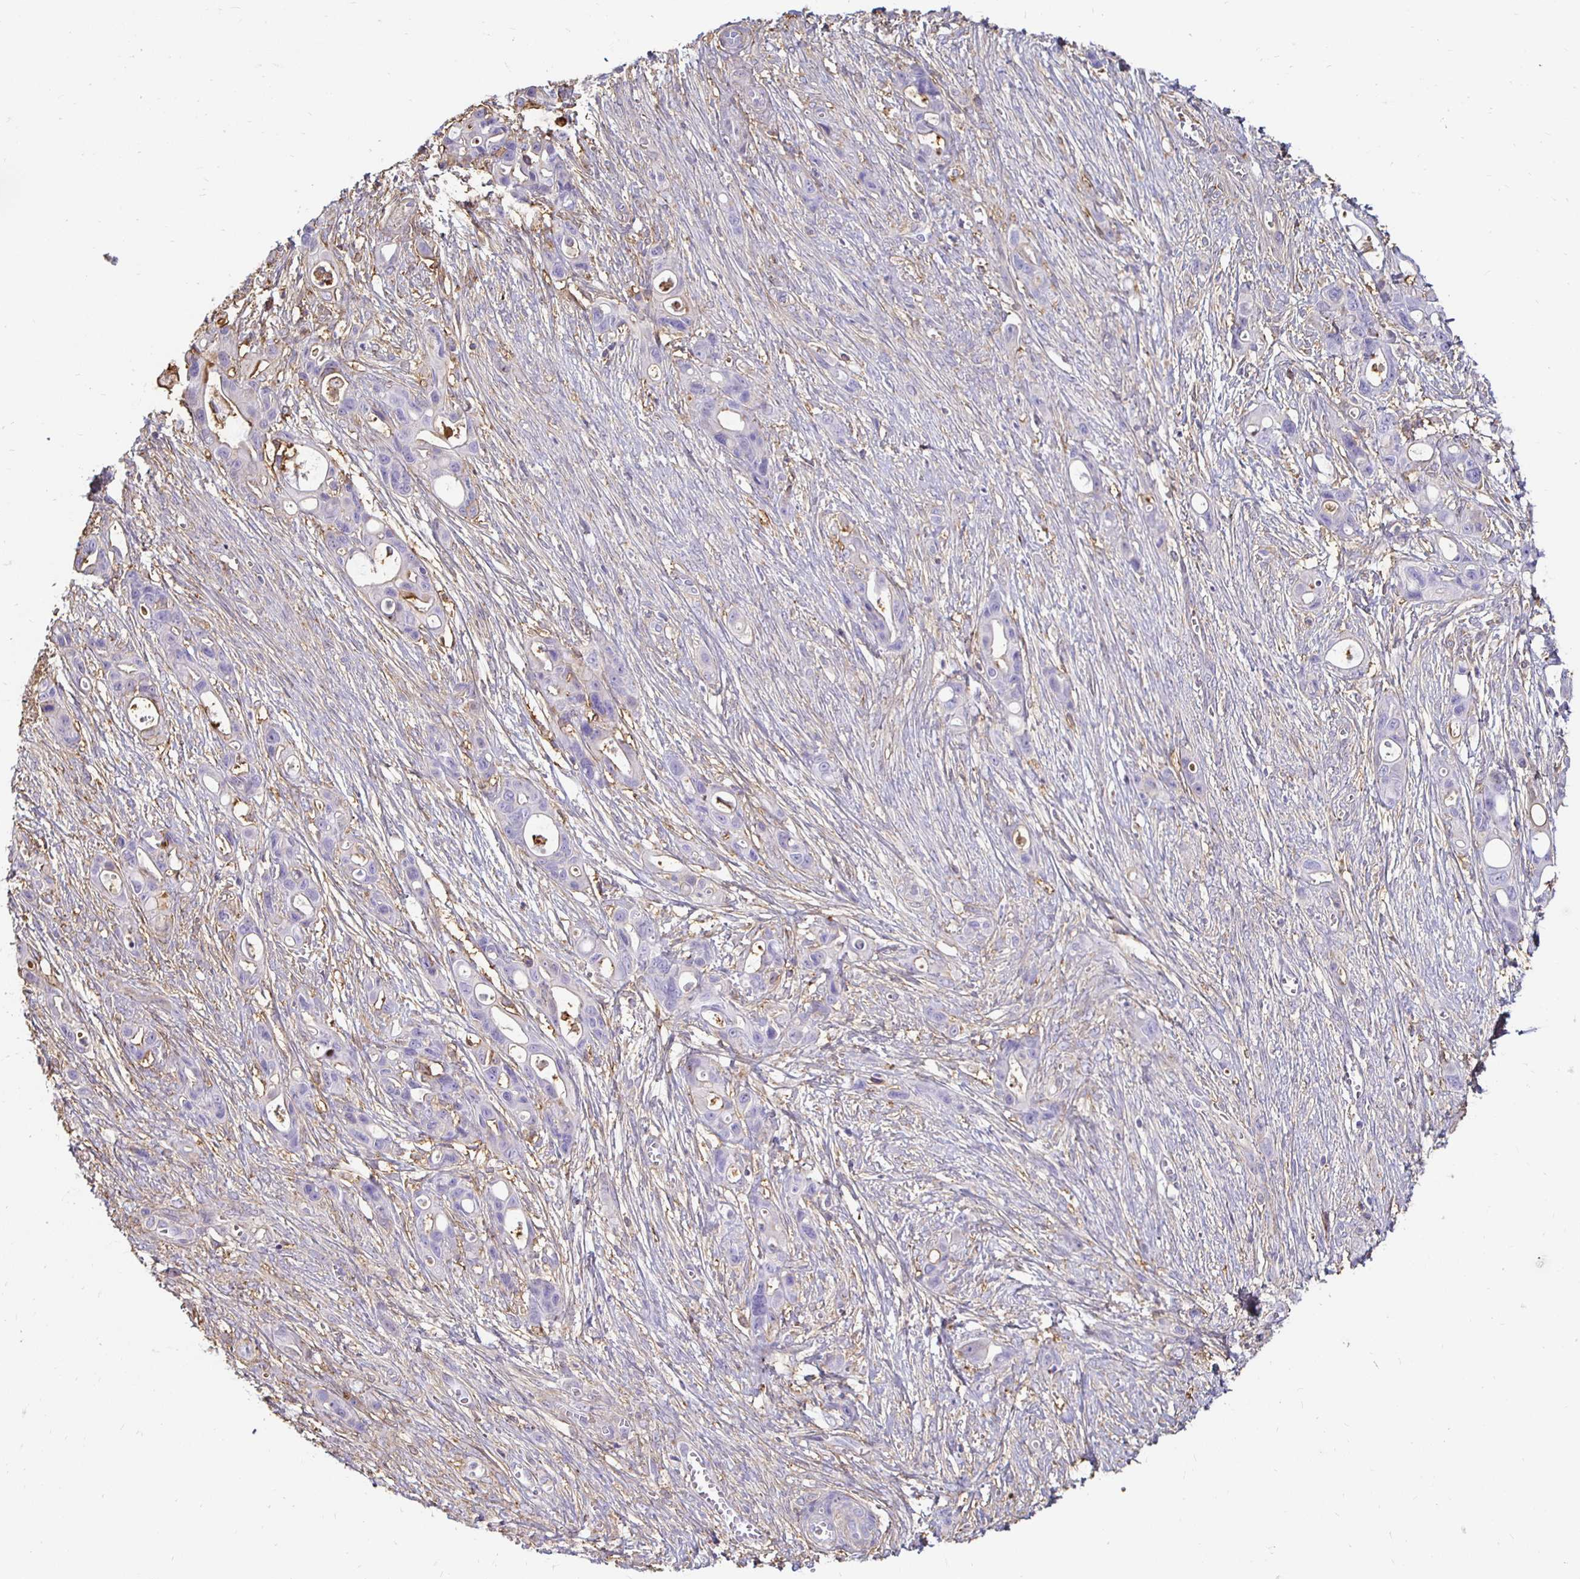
{"staining": {"intensity": "negative", "quantity": "none", "location": "none"}, "tissue": "ovarian cancer", "cell_type": "Tumor cells", "image_type": "cancer", "snomed": [{"axis": "morphology", "description": "Cystadenocarcinoma, mucinous, NOS"}, {"axis": "topography", "description": "Ovary"}], "caption": "Photomicrograph shows no protein staining in tumor cells of ovarian cancer tissue.", "gene": "TAS1R3", "patient": {"sex": "female", "age": 70}}